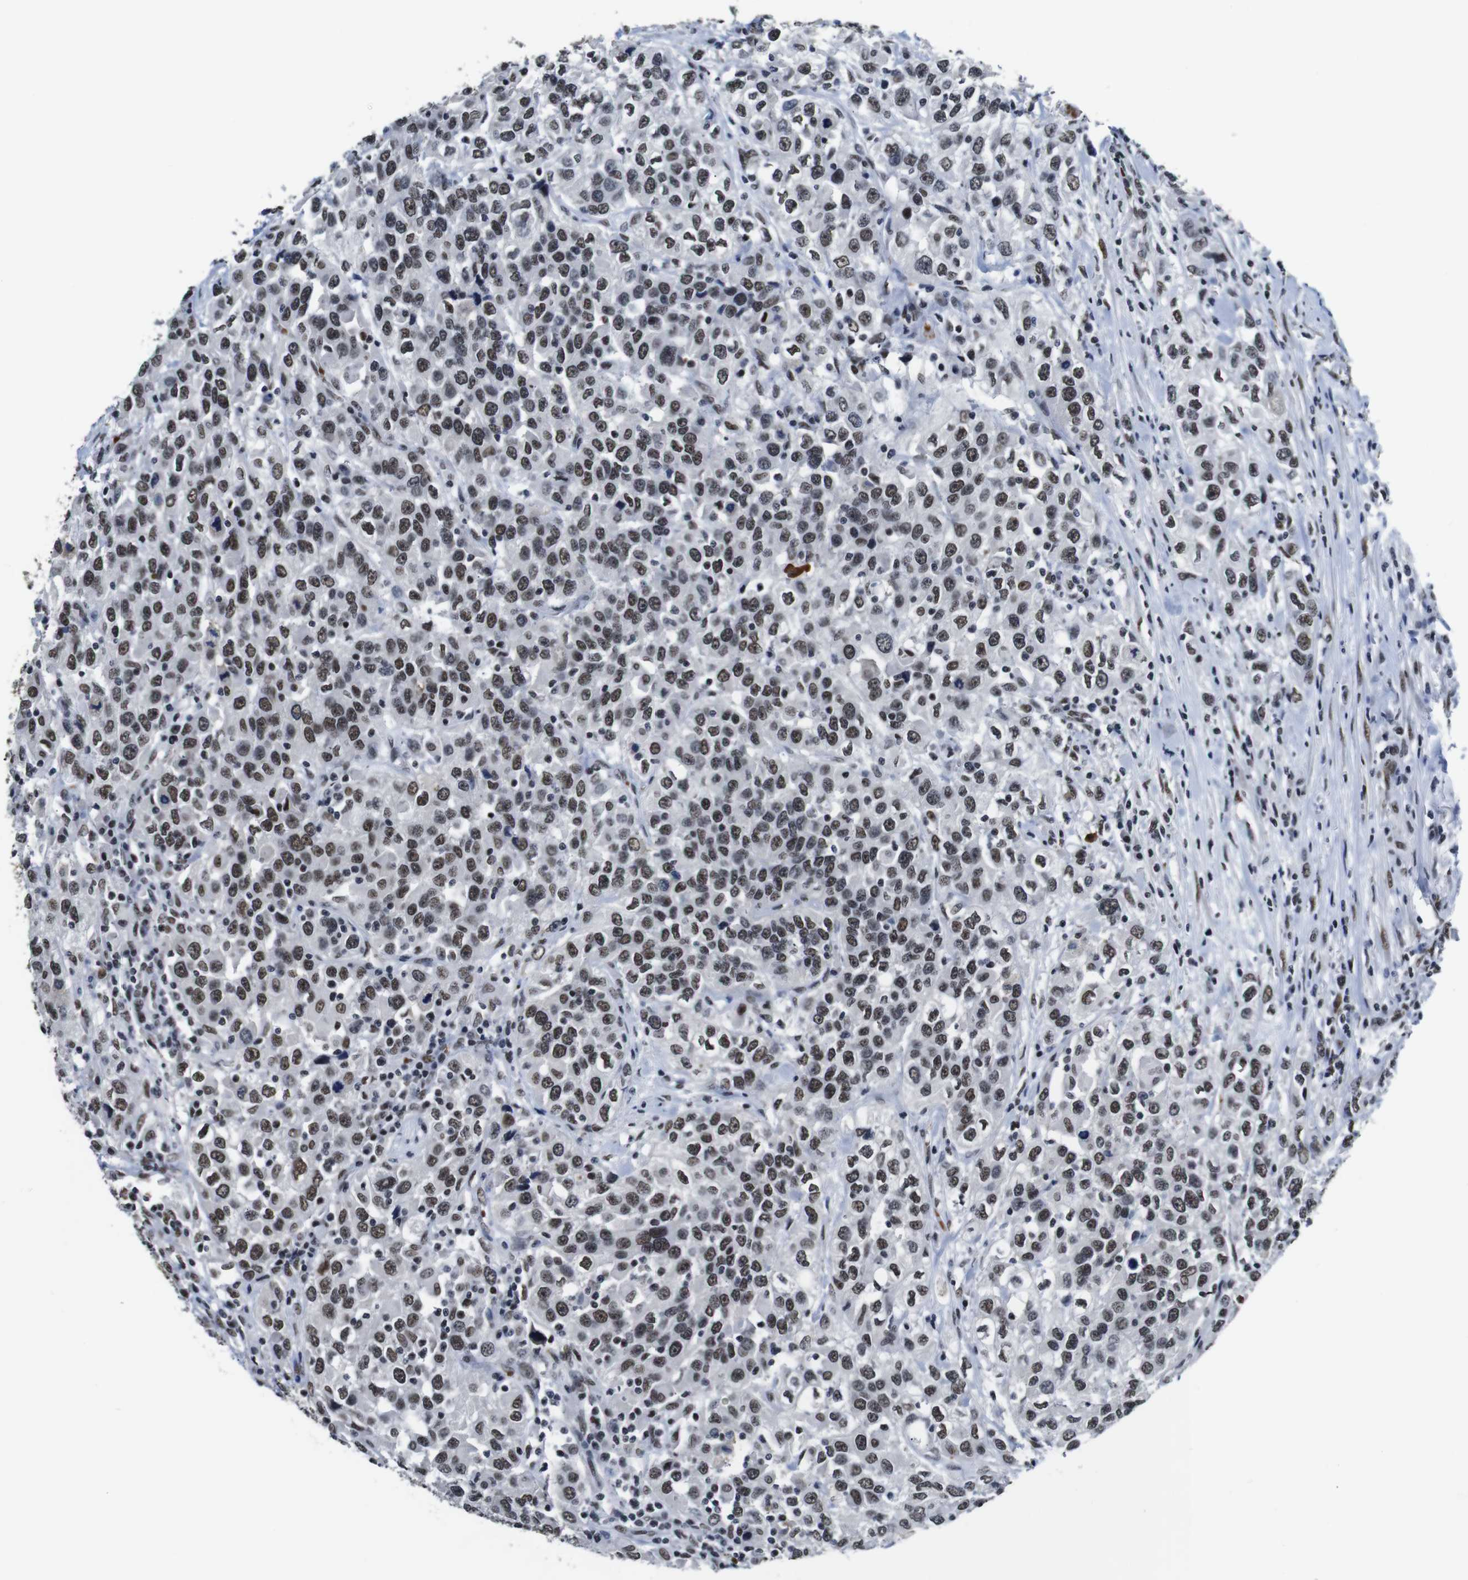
{"staining": {"intensity": "moderate", "quantity": ">75%", "location": "nuclear"}, "tissue": "urothelial cancer", "cell_type": "Tumor cells", "image_type": "cancer", "snomed": [{"axis": "morphology", "description": "Urothelial carcinoma, High grade"}, {"axis": "topography", "description": "Urinary bladder"}], "caption": "Protein analysis of urothelial carcinoma (high-grade) tissue shows moderate nuclear positivity in about >75% of tumor cells.", "gene": "ILDR2", "patient": {"sex": "female", "age": 80}}